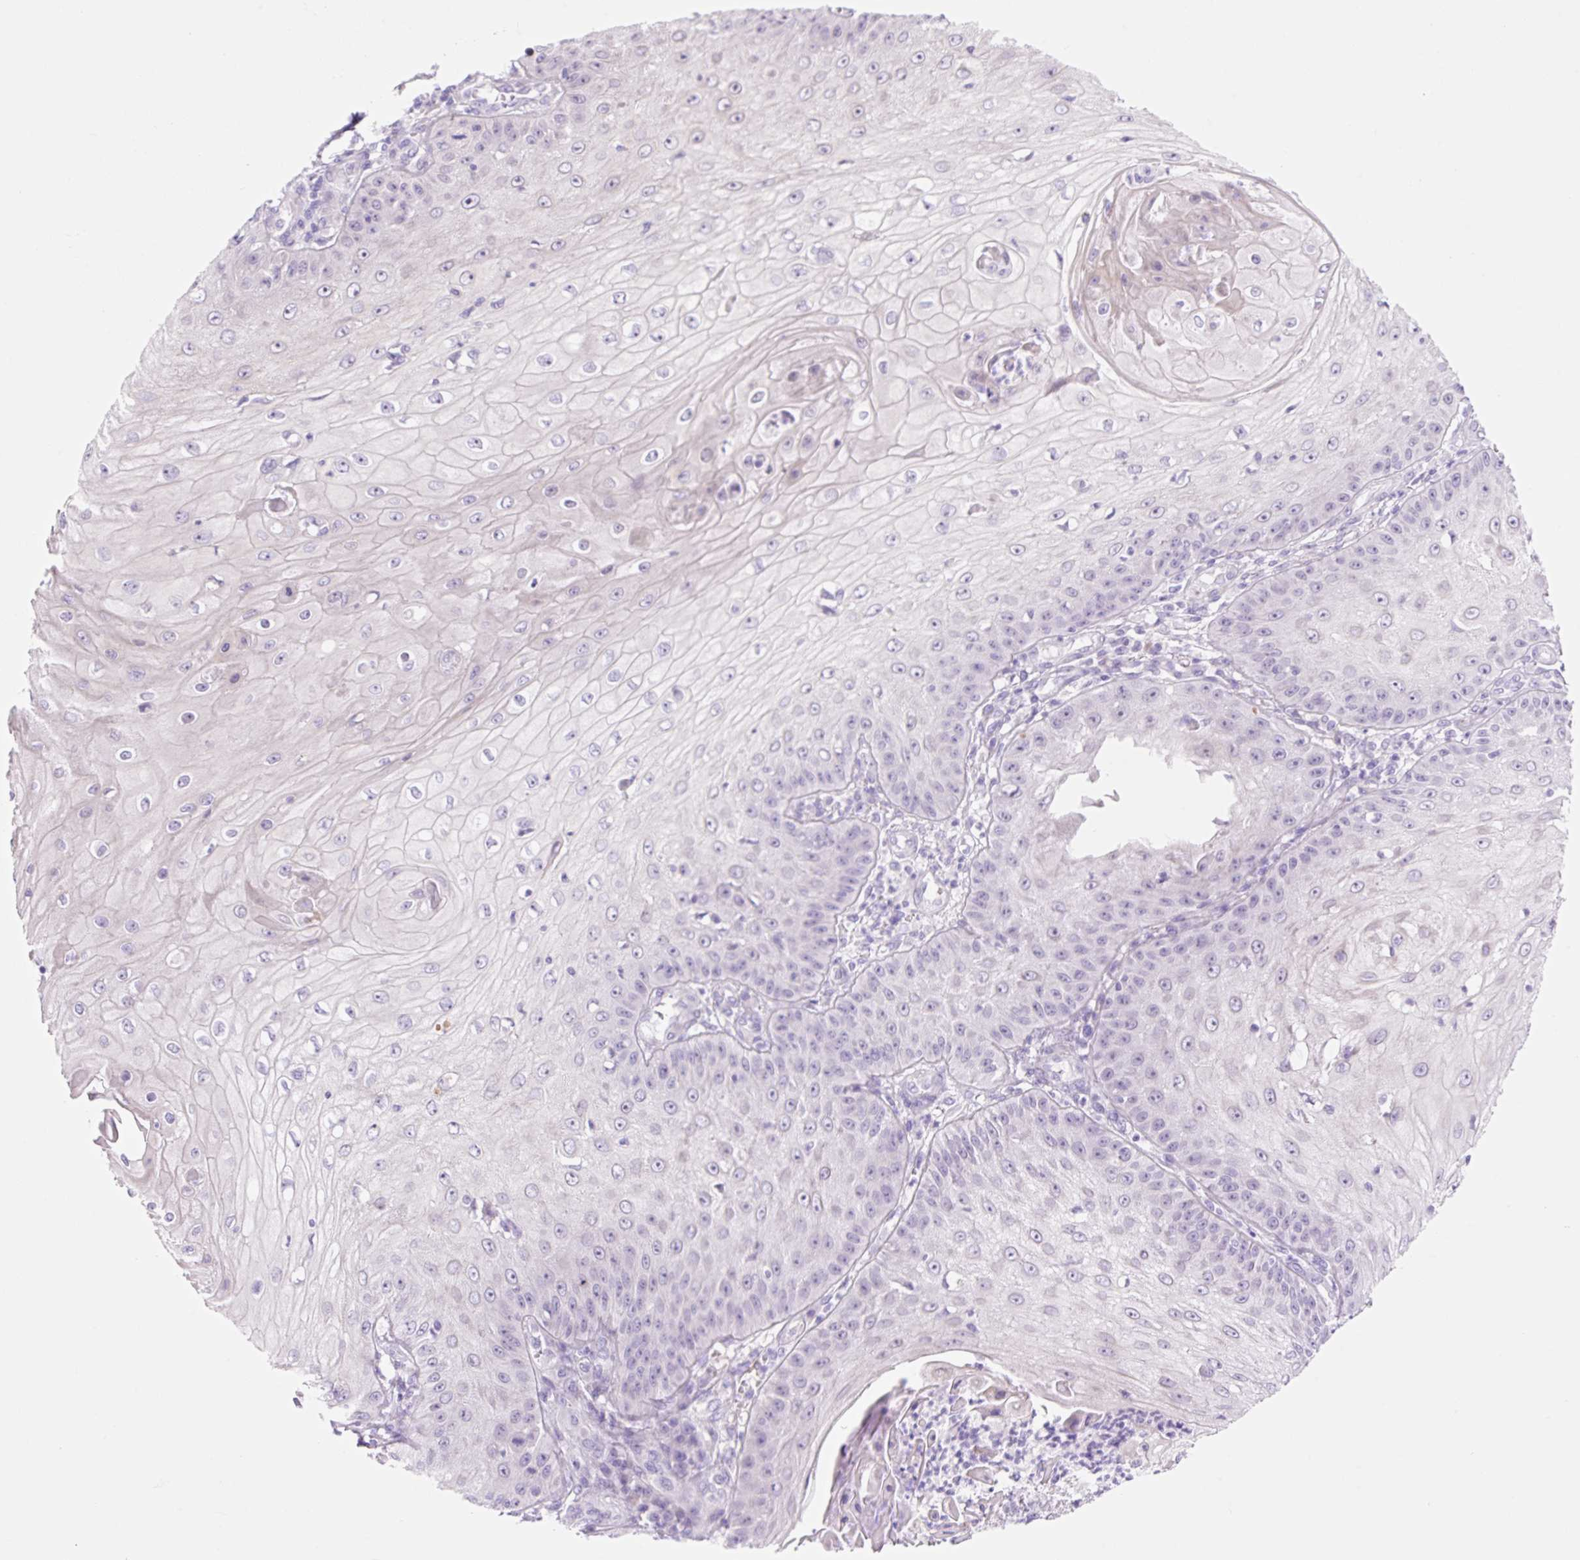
{"staining": {"intensity": "negative", "quantity": "none", "location": "none"}, "tissue": "skin cancer", "cell_type": "Tumor cells", "image_type": "cancer", "snomed": [{"axis": "morphology", "description": "Squamous cell carcinoma, NOS"}, {"axis": "topography", "description": "Skin"}], "caption": "Tumor cells are negative for protein expression in human skin cancer.", "gene": "ZNF121", "patient": {"sex": "male", "age": 70}}